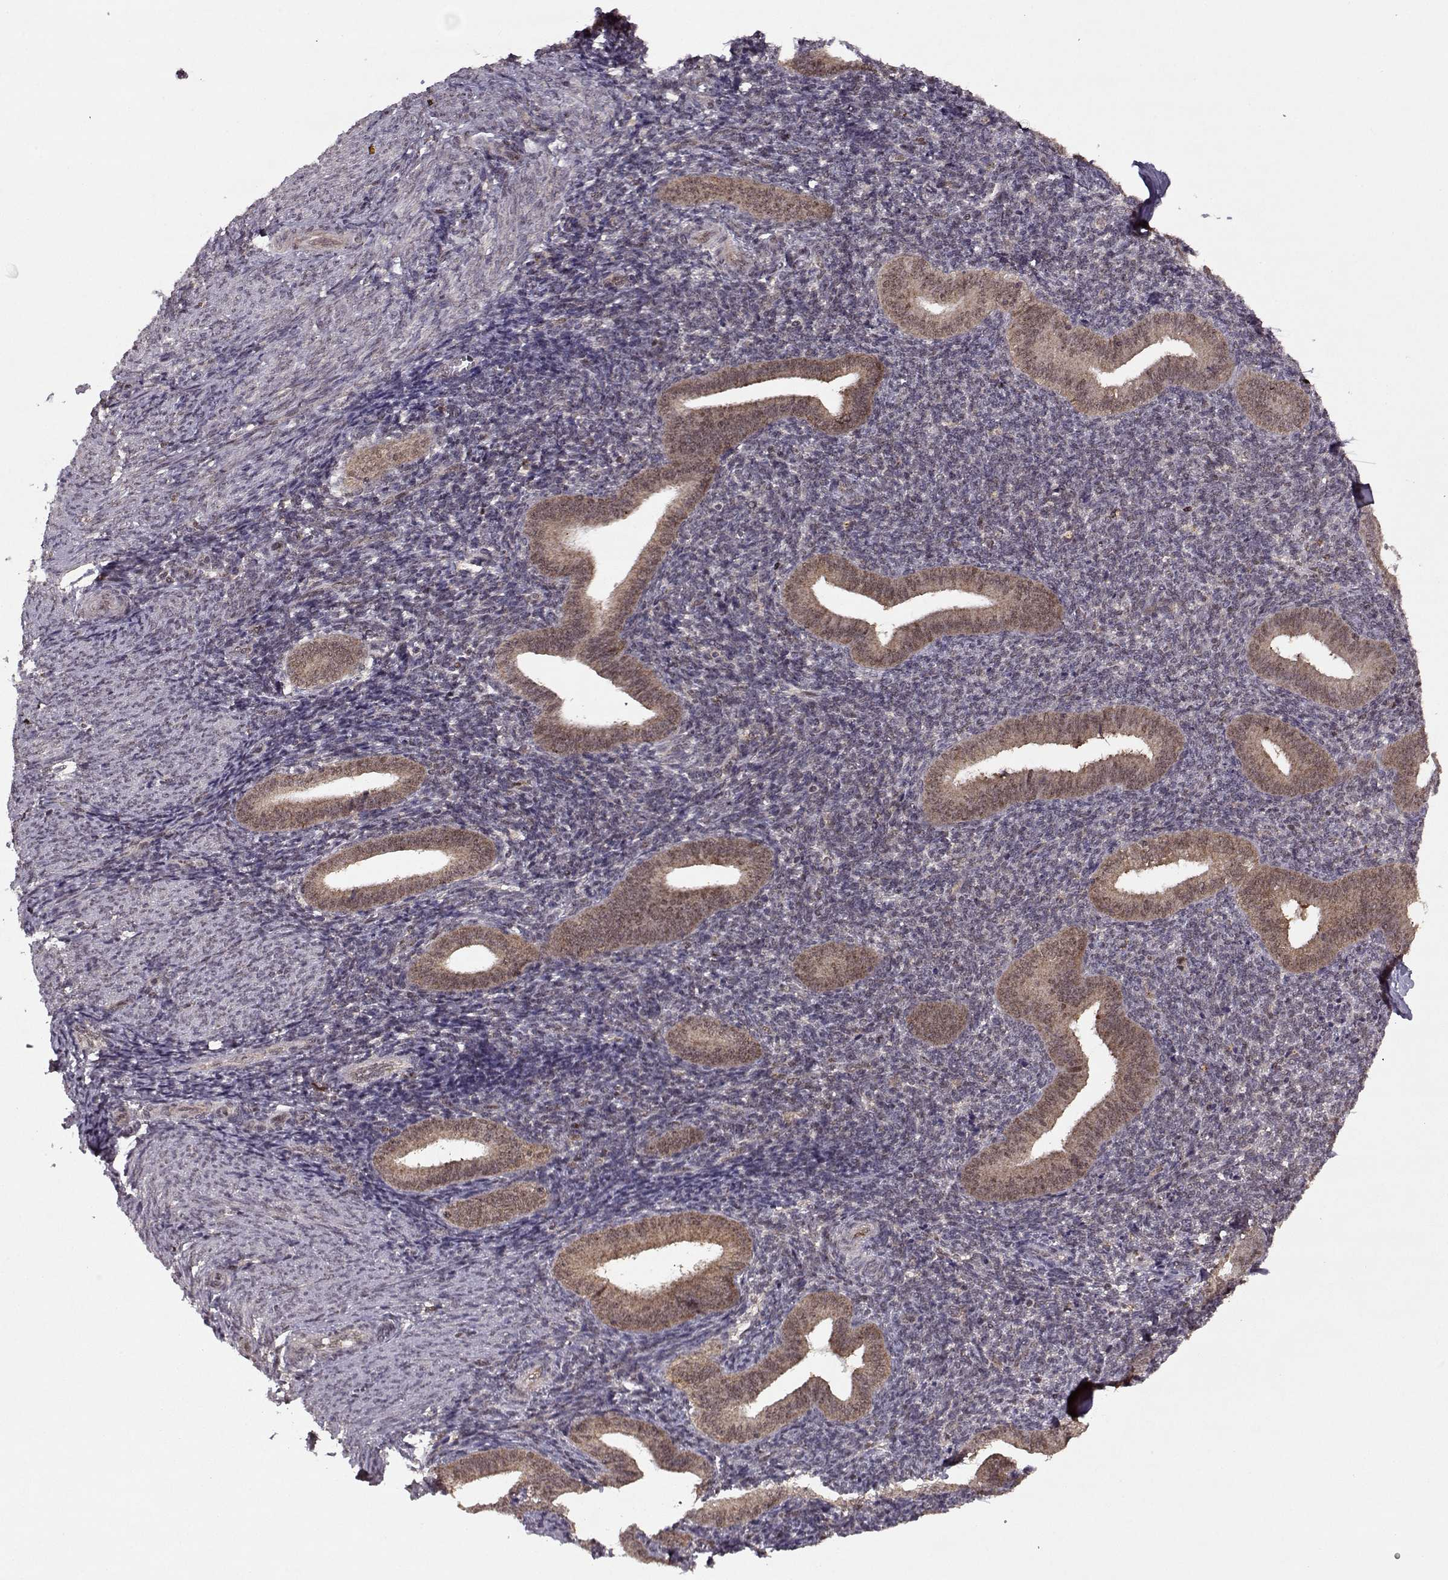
{"staining": {"intensity": "weak", "quantity": "25%-75%", "location": "cytoplasmic/membranous"}, "tissue": "endometrium", "cell_type": "Cells in endometrial stroma", "image_type": "normal", "snomed": [{"axis": "morphology", "description": "Normal tissue, NOS"}, {"axis": "topography", "description": "Endometrium"}], "caption": "This photomicrograph demonstrates immunohistochemistry staining of normal endometrium, with low weak cytoplasmic/membranous positivity in approximately 25%-75% of cells in endometrial stroma.", "gene": "PSMA7", "patient": {"sex": "female", "age": 25}}